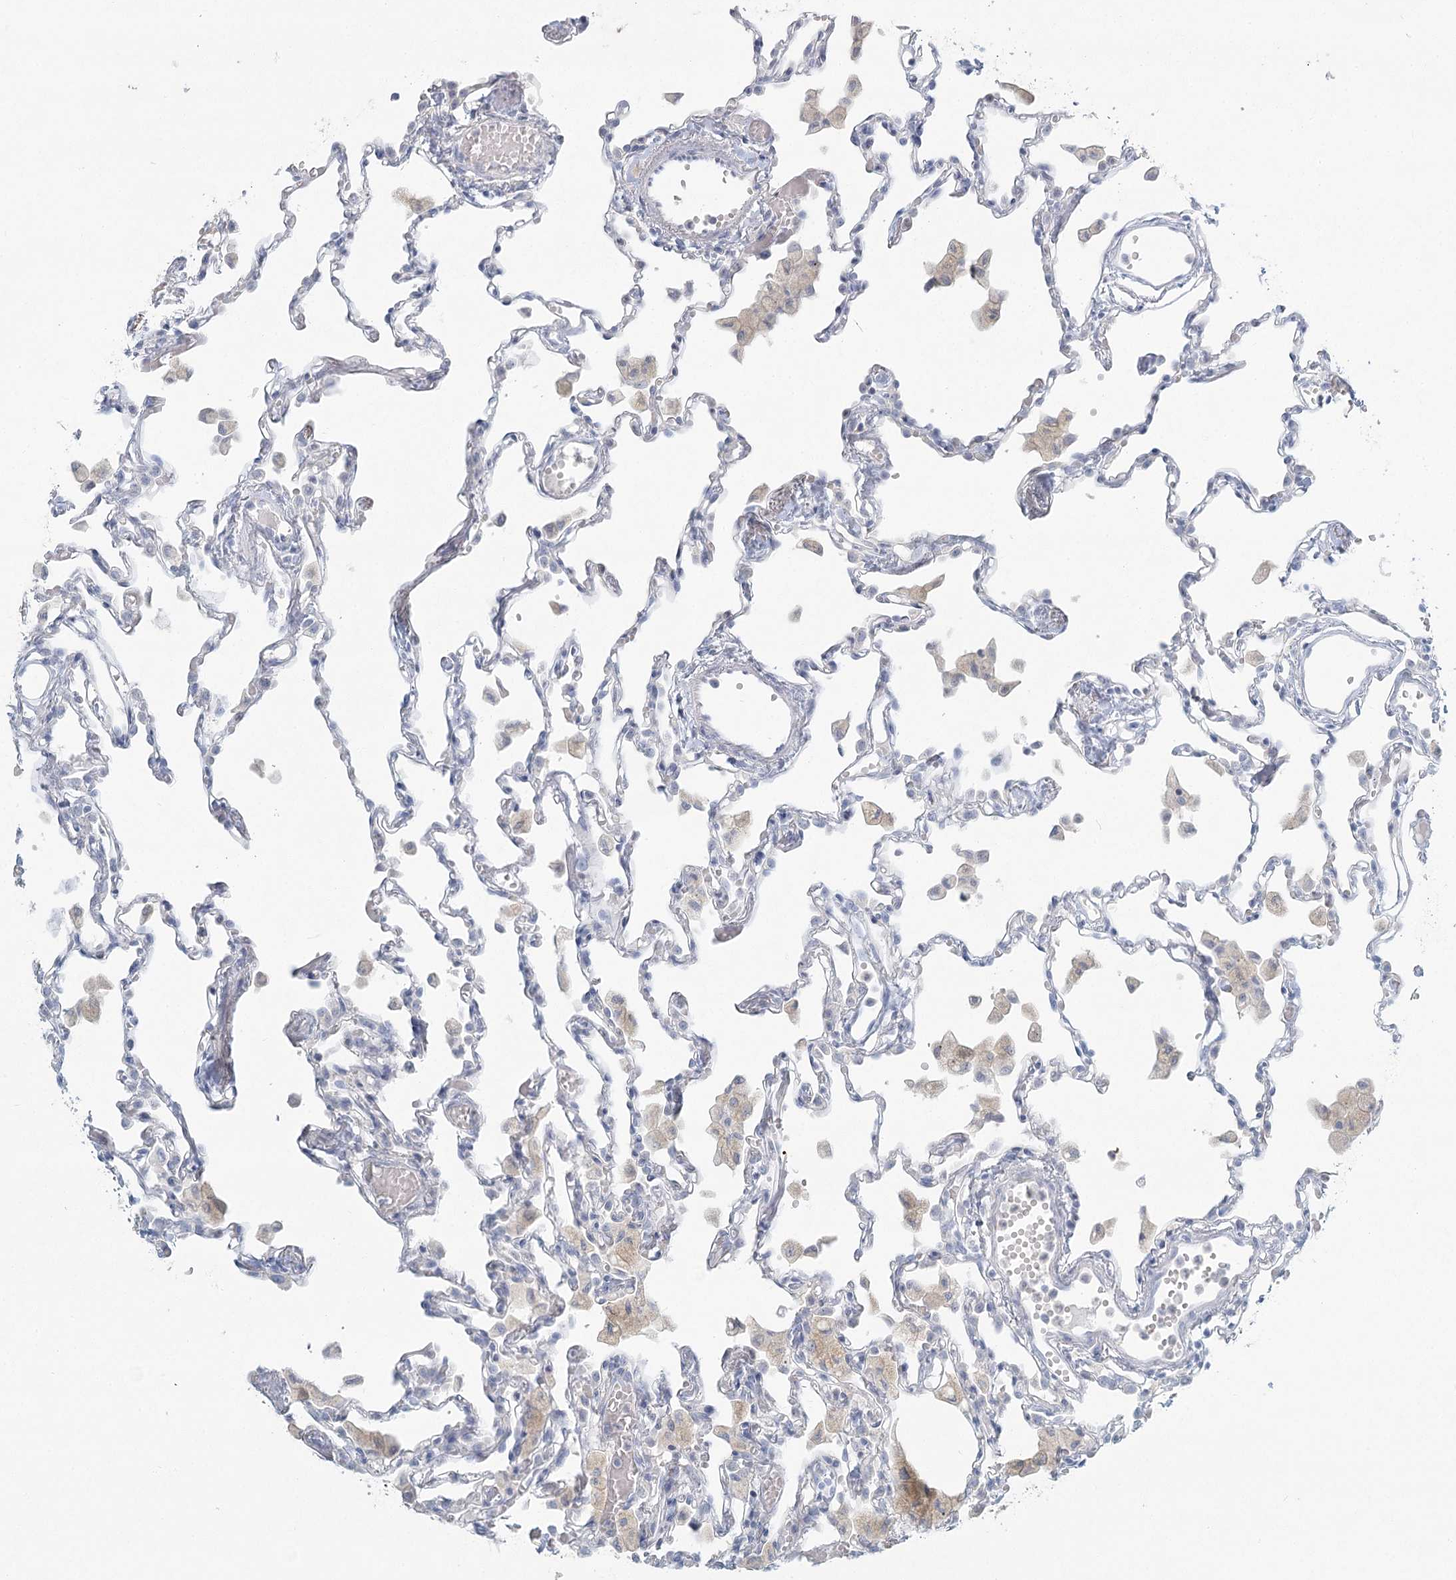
{"staining": {"intensity": "negative", "quantity": "none", "location": "none"}, "tissue": "lung", "cell_type": "Alveolar cells", "image_type": "normal", "snomed": [{"axis": "morphology", "description": "Normal tissue, NOS"}, {"axis": "topography", "description": "Bronchus"}, {"axis": "topography", "description": "Lung"}], "caption": "IHC of benign lung shows no expression in alveolar cells. (Stains: DAB (3,3'-diaminobenzidine) immunohistochemistry (IHC) with hematoxylin counter stain, Microscopy: brightfield microscopy at high magnification).", "gene": "LRP2BP", "patient": {"sex": "female", "age": 49}}